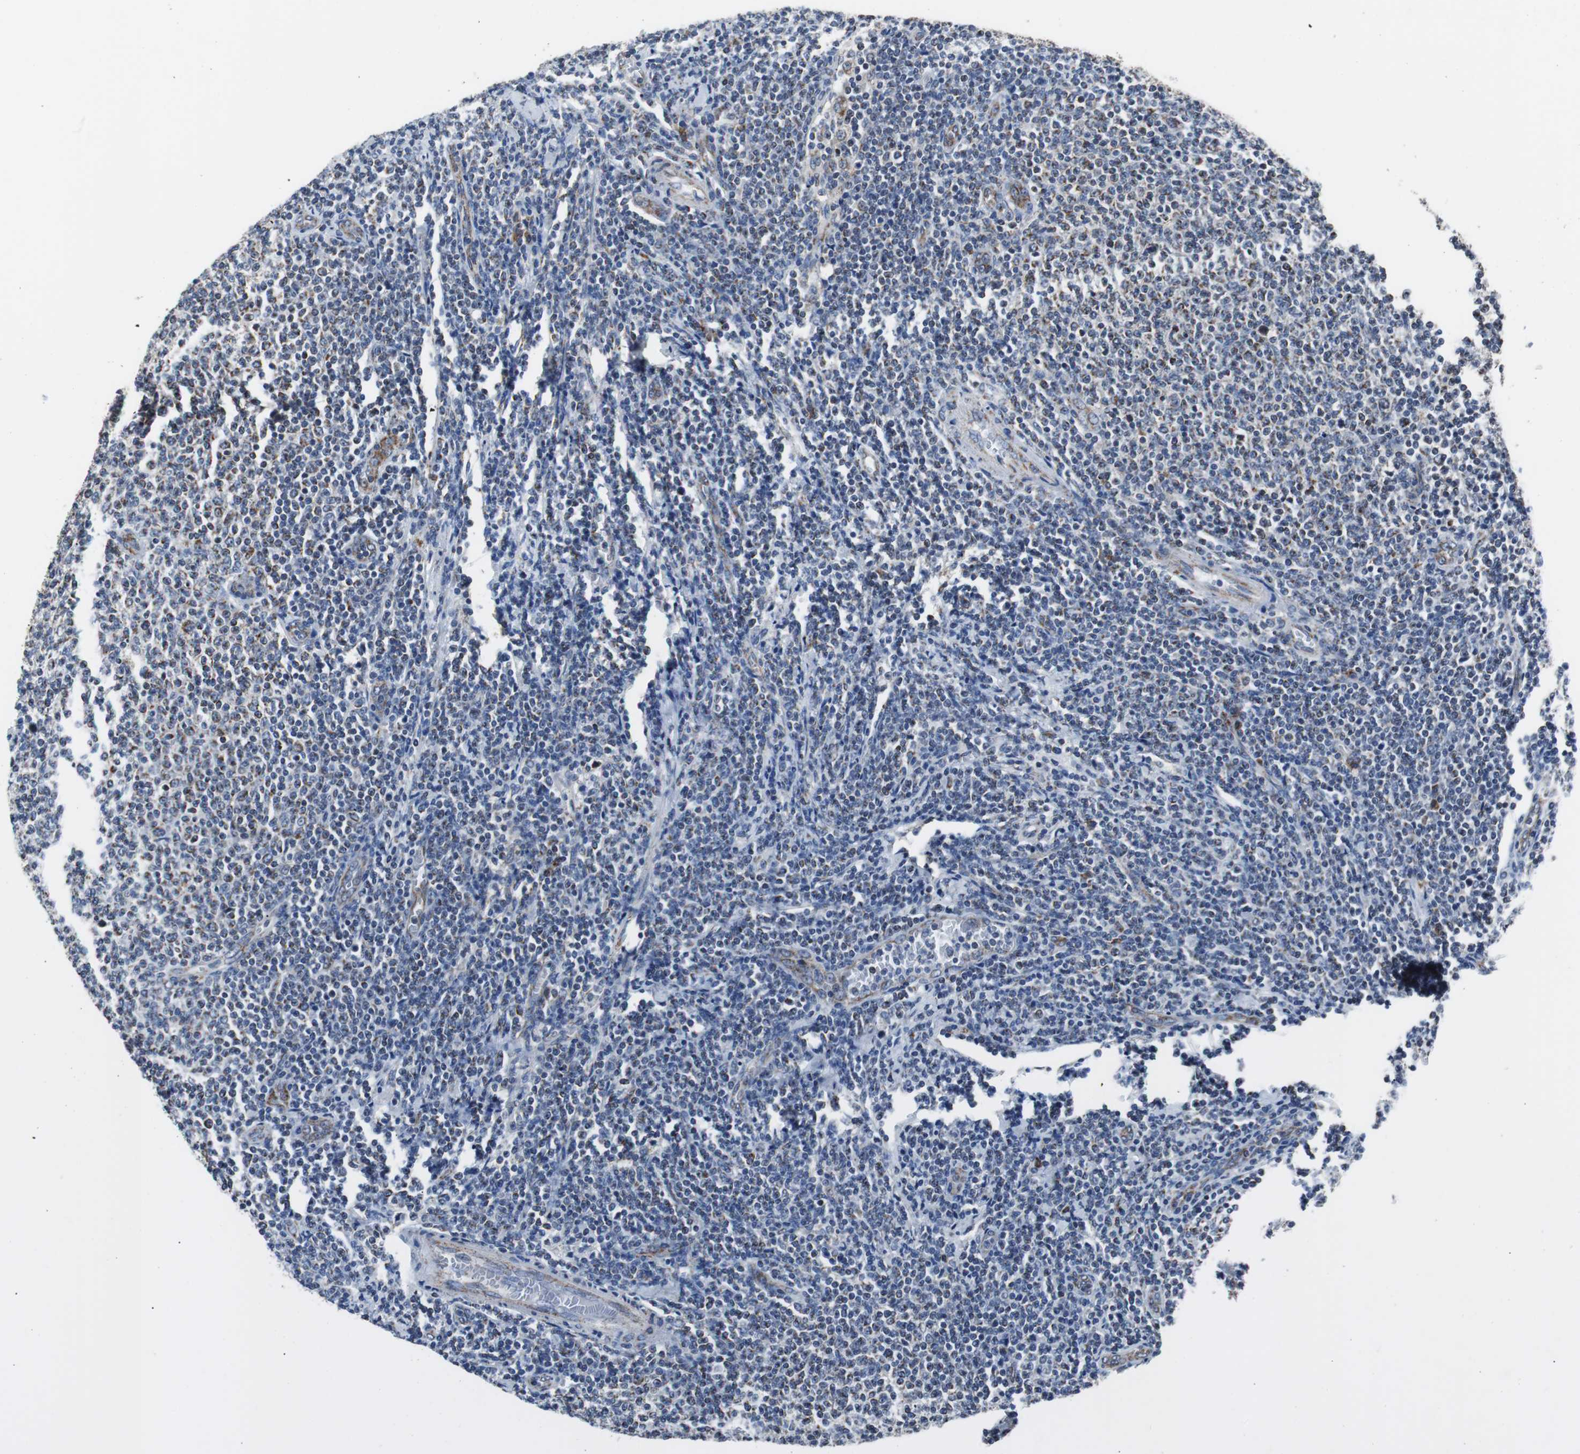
{"staining": {"intensity": "moderate", "quantity": "25%-75%", "location": "cytoplasmic/membranous"}, "tissue": "lymphoma", "cell_type": "Tumor cells", "image_type": "cancer", "snomed": [{"axis": "morphology", "description": "Malignant lymphoma, non-Hodgkin's type, Low grade"}, {"axis": "topography", "description": "Lymph node"}], "caption": "Immunohistochemical staining of human lymphoma shows medium levels of moderate cytoplasmic/membranous protein expression in about 25%-75% of tumor cells.", "gene": "PITRM1", "patient": {"sex": "male", "age": 66}}